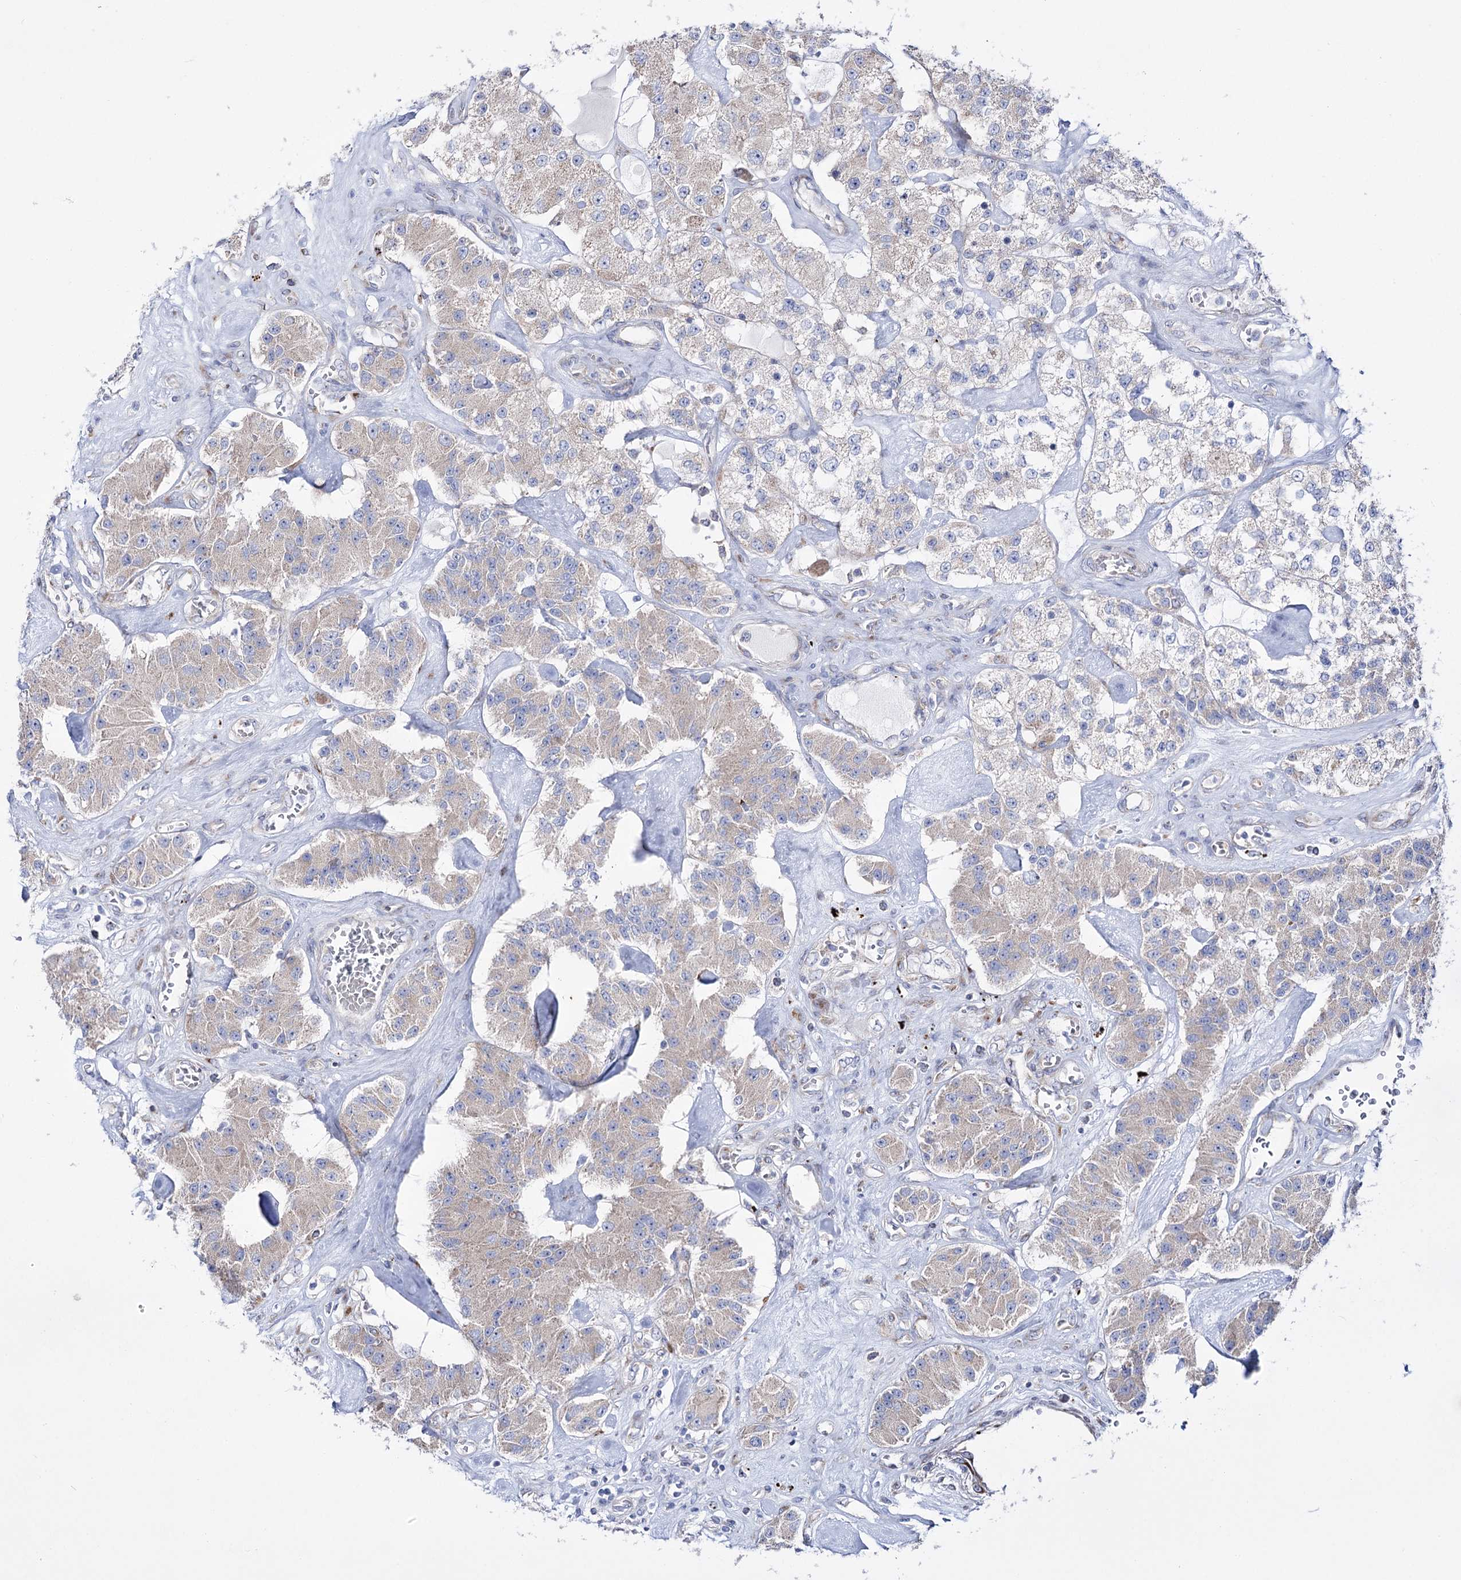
{"staining": {"intensity": "negative", "quantity": "none", "location": "none"}, "tissue": "carcinoid", "cell_type": "Tumor cells", "image_type": "cancer", "snomed": [{"axis": "morphology", "description": "Carcinoid, malignant, NOS"}, {"axis": "topography", "description": "Pancreas"}], "caption": "Protein analysis of carcinoid reveals no significant positivity in tumor cells.", "gene": "METTL5", "patient": {"sex": "male", "age": 41}}